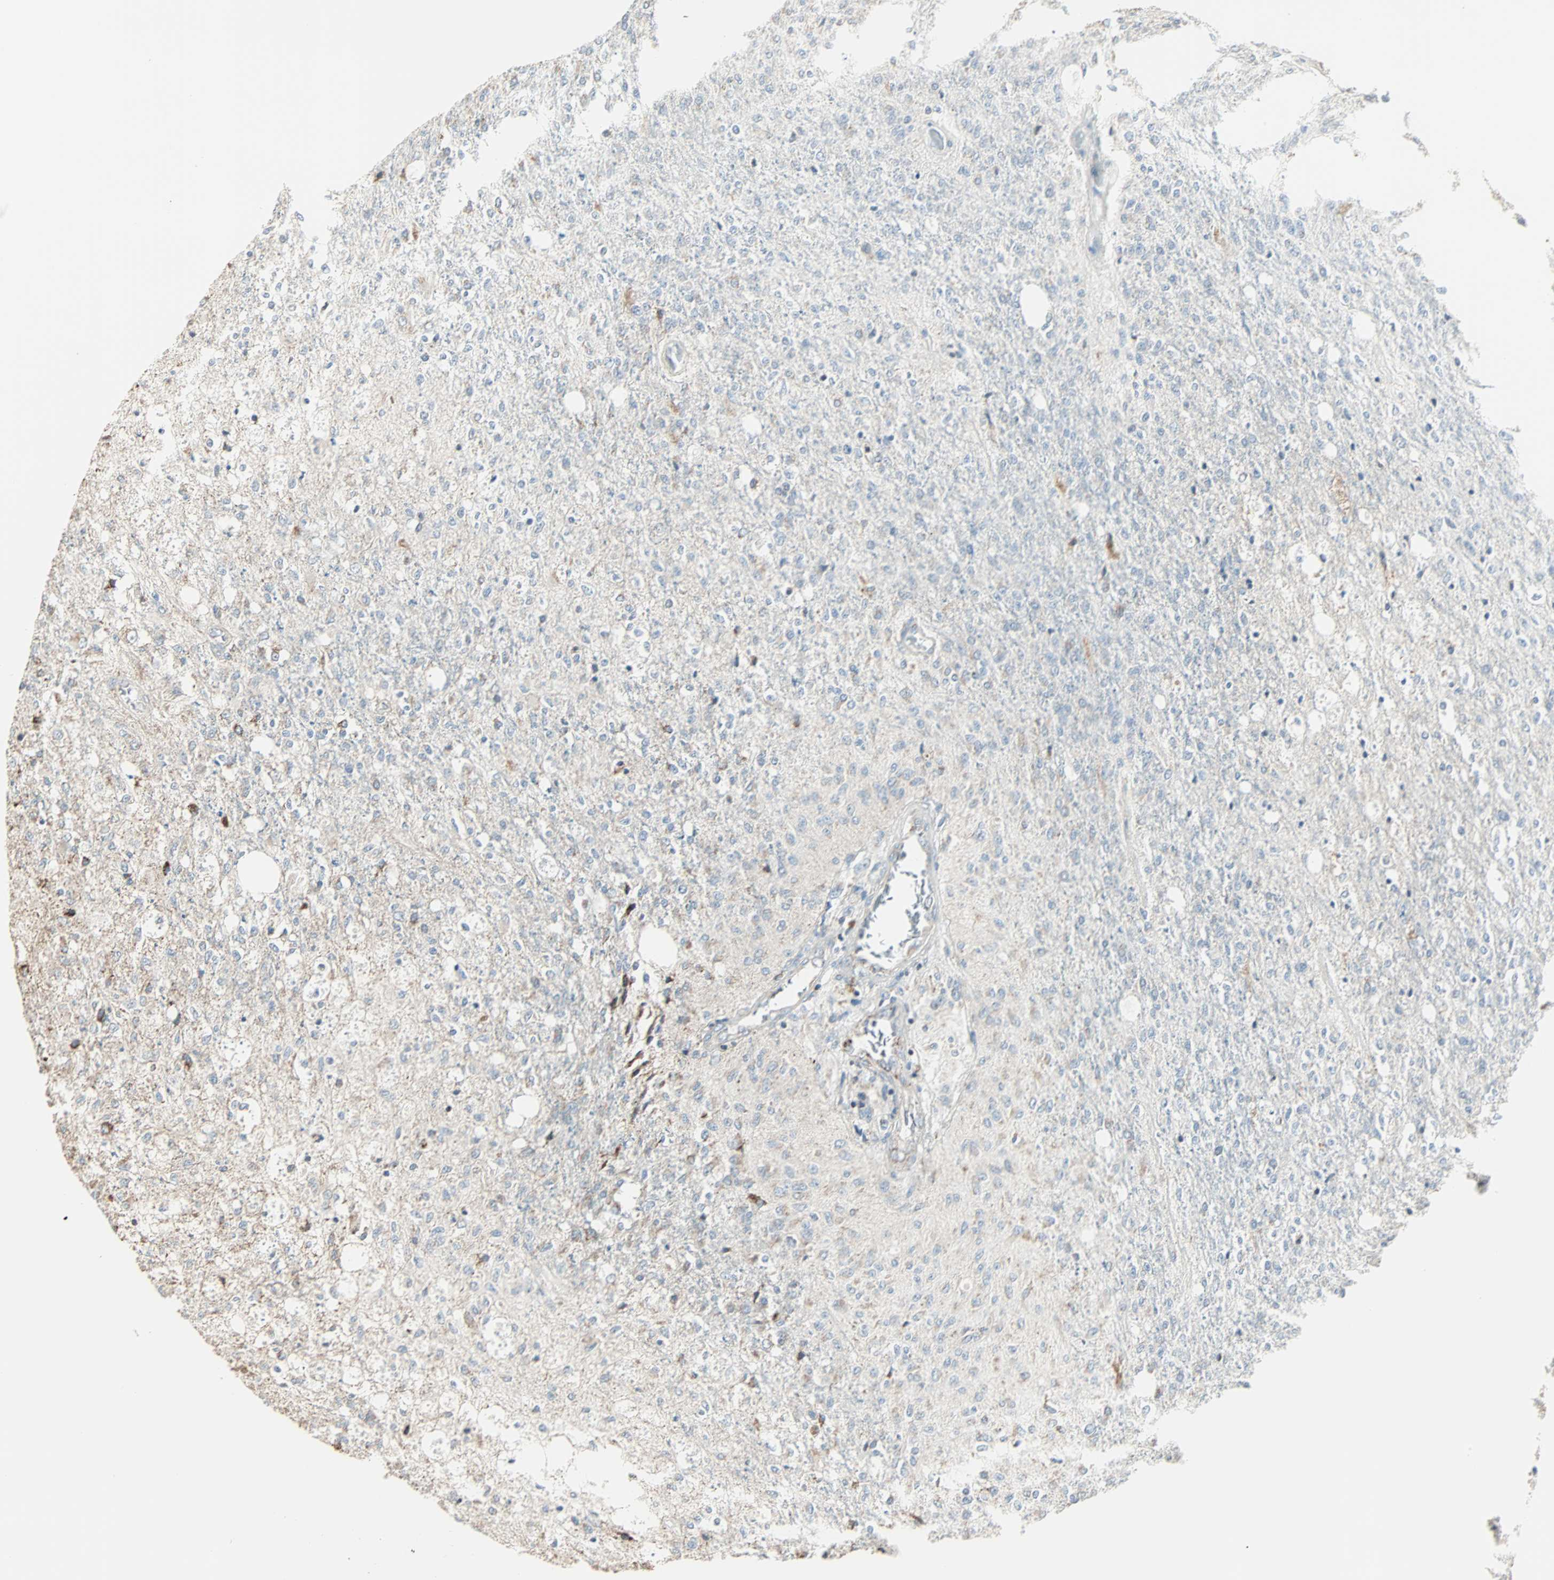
{"staining": {"intensity": "moderate", "quantity": "25%-75%", "location": "cytoplasmic/membranous"}, "tissue": "glioma", "cell_type": "Tumor cells", "image_type": "cancer", "snomed": [{"axis": "morphology", "description": "Normal tissue, NOS"}, {"axis": "morphology", "description": "Glioma, malignant, High grade"}, {"axis": "topography", "description": "Cerebral cortex"}], "caption": "Human glioma stained with a brown dye demonstrates moderate cytoplasmic/membranous positive staining in about 25%-75% of tumor cells.", "gene": "IDH2", "patient": {"sex": "male", "age": 77}}